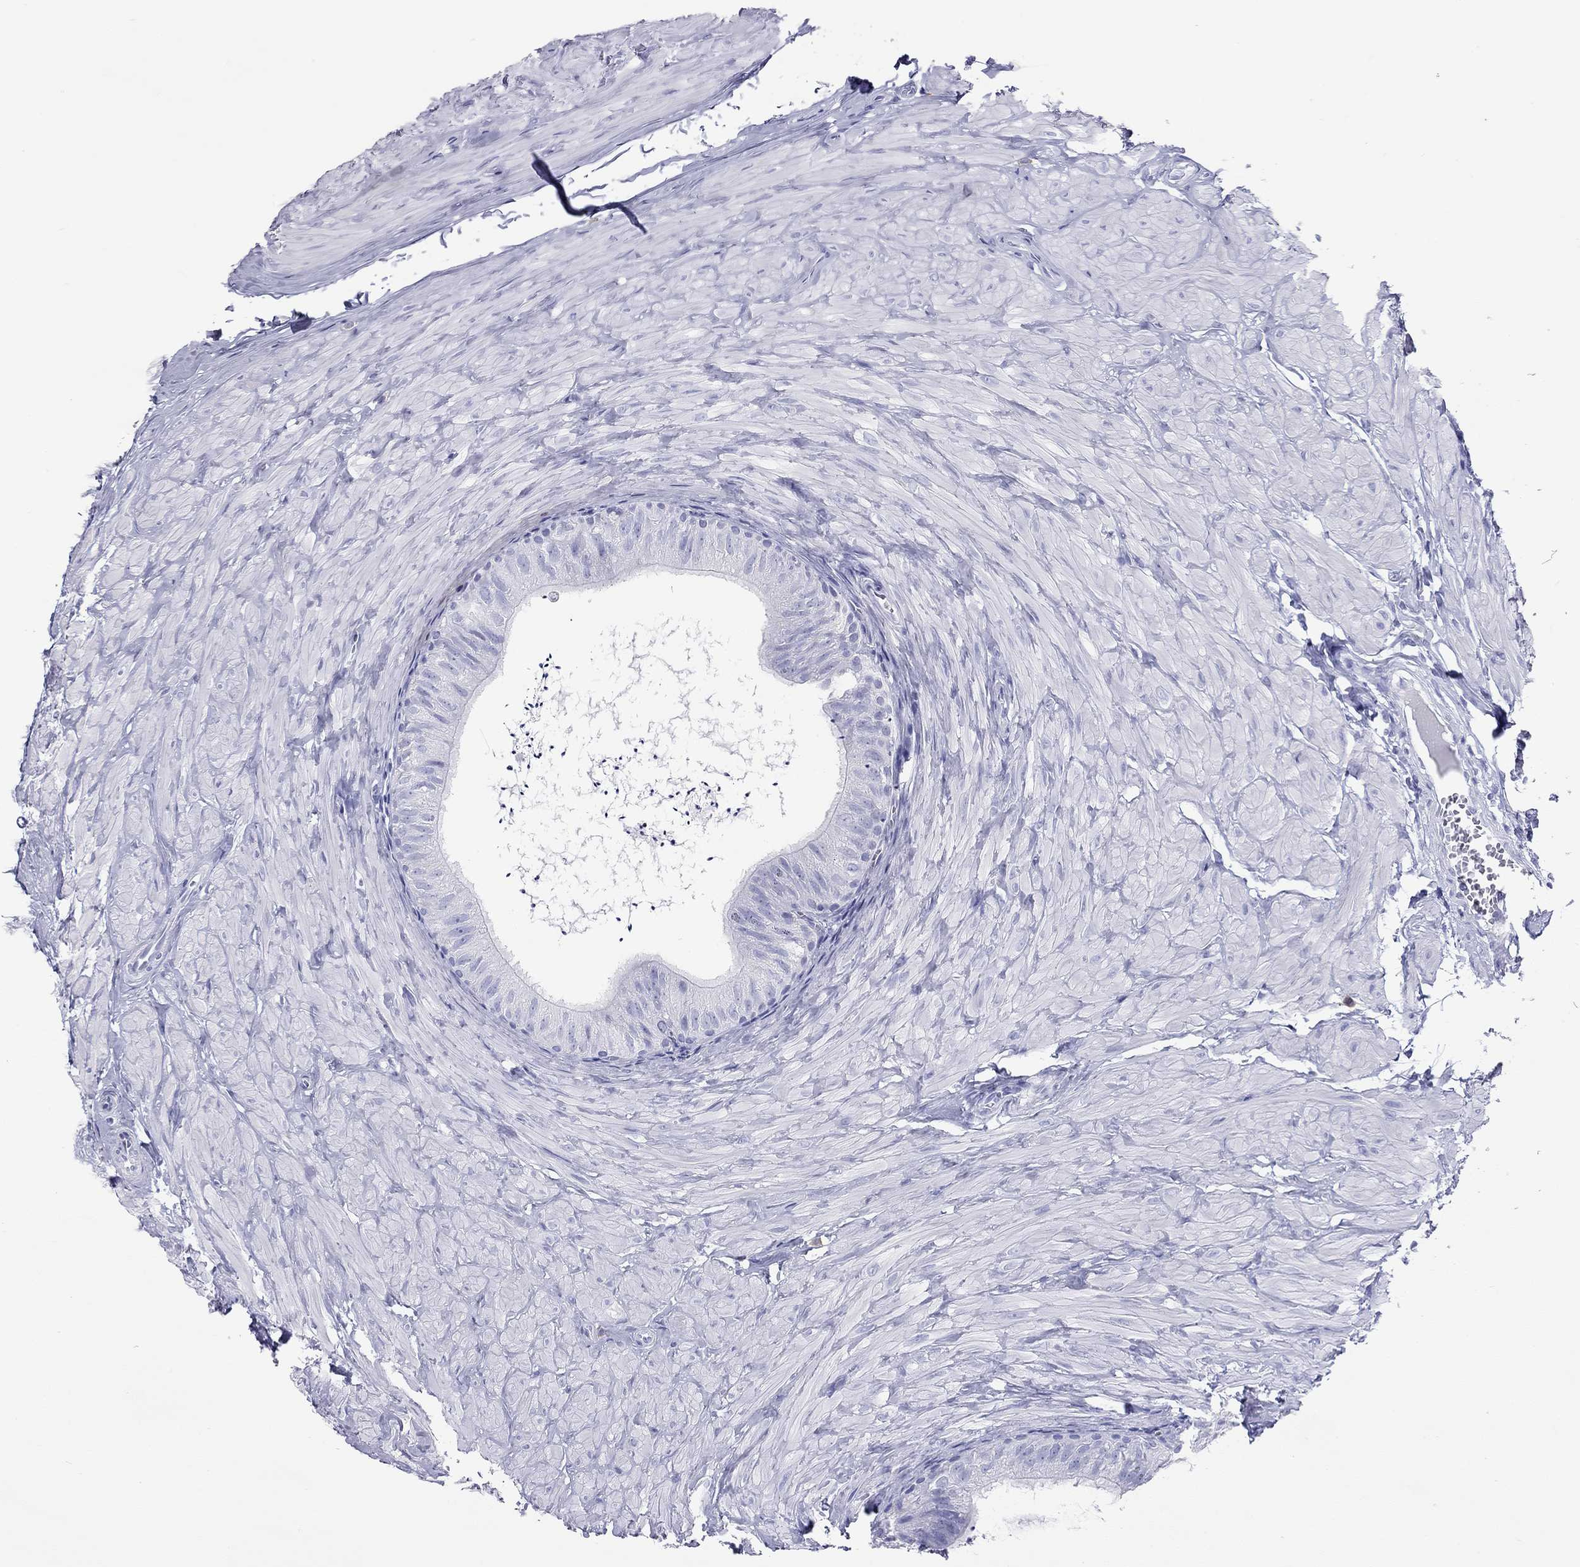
{"staining": {"intensity": "negative", "quantity": "none", "location": "none"}, "tissue": "epididymis", "cell_type": "Glandular cells", "image_type": "normal", "snomed": [{"axis": "morphology", "description": "Normal tissue, NOS"}, {"axis": "topography", "description": "Epididymis"}], "caption": "Immunohistochemistry (IHC) photomicrograph of unremarkable epididymis: epididymis stained with DAB (3,3'-diaminobenzidine) exhibits no significant protein staining in glandular cells.", "gene": "DPY19L2", "patient": {"sex": "male", "age": 32}}